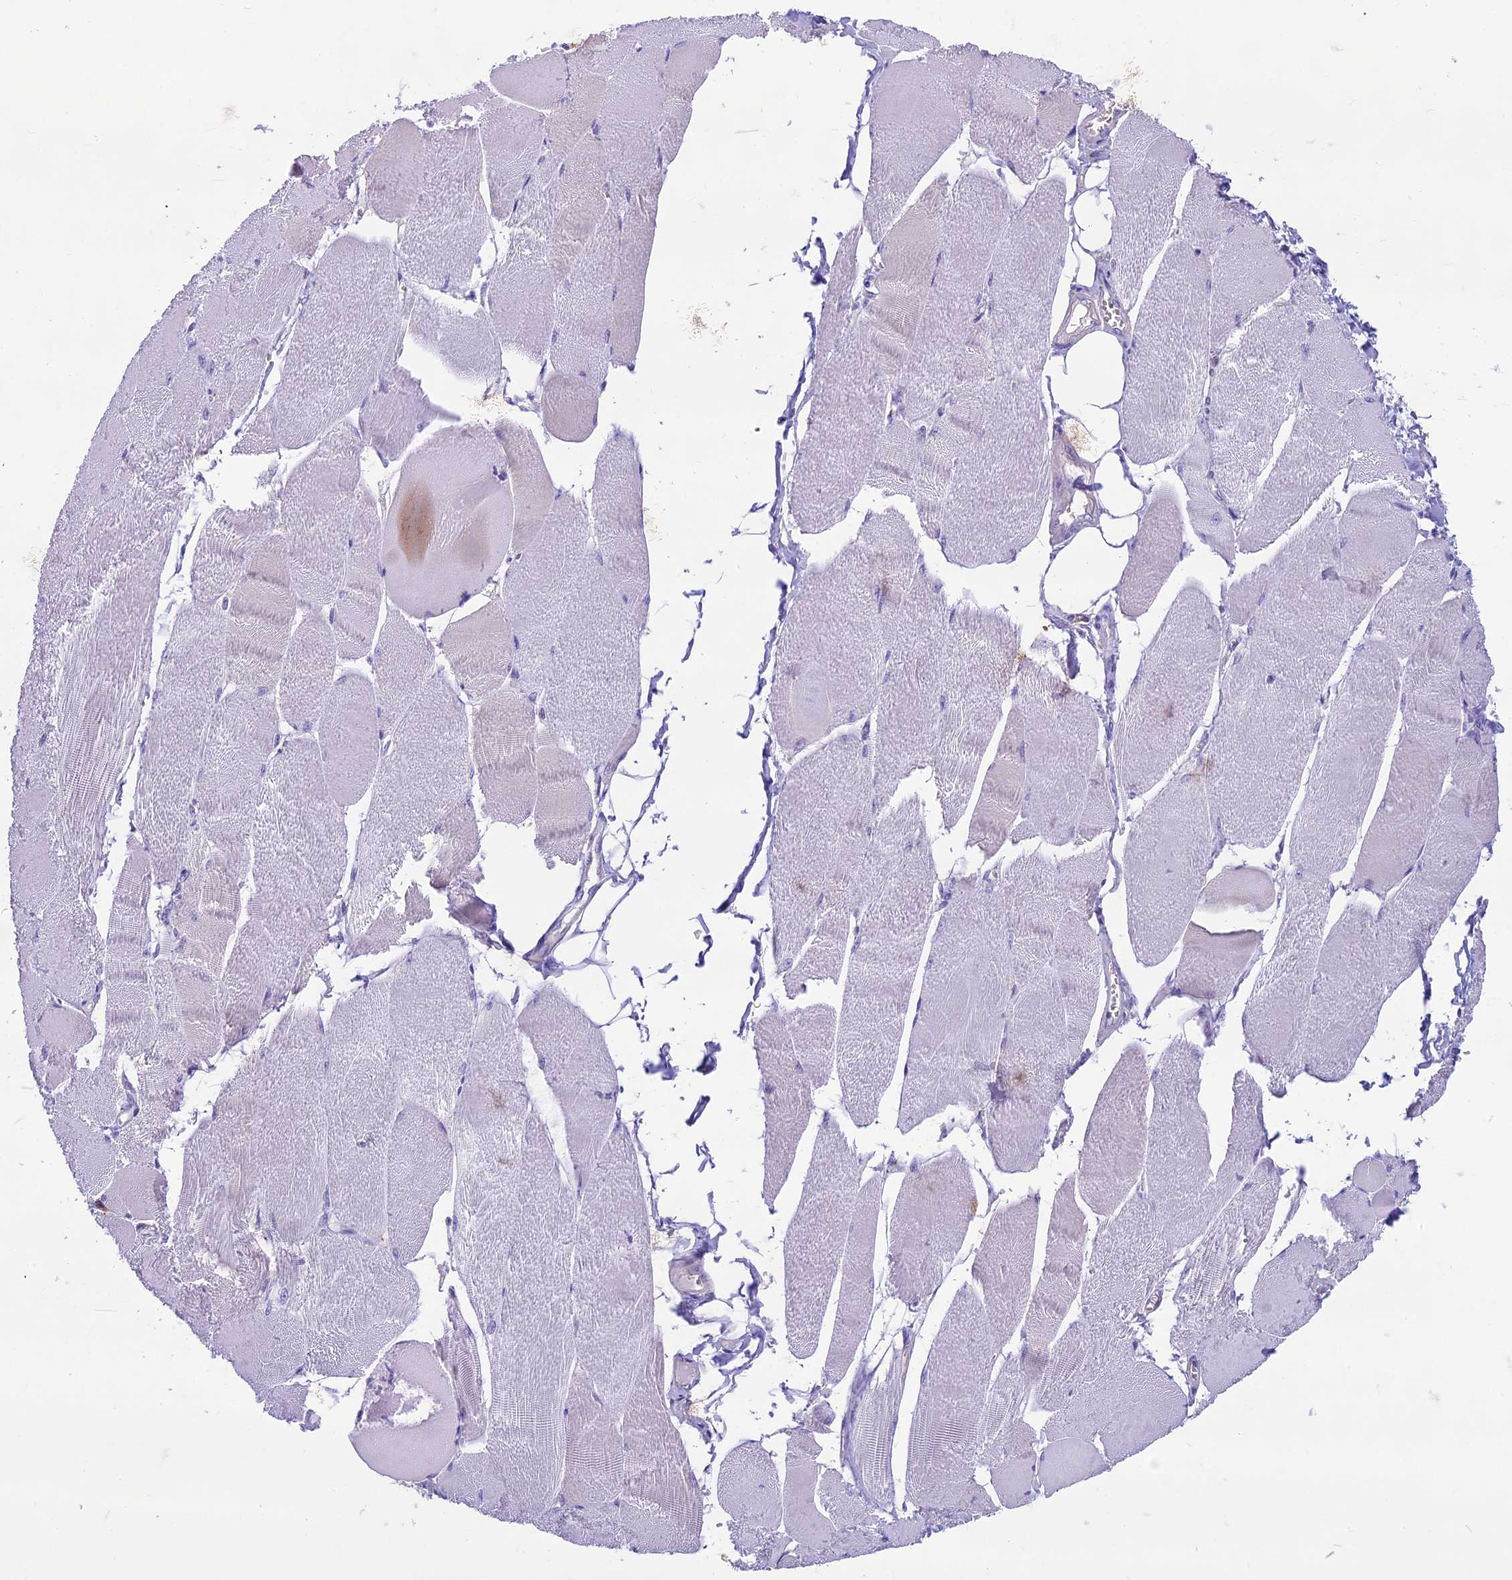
{"staining": {"intensity": "weak", "quantity": "<25%", "location": "cytoplasmic/membranous"}, "tissue": "skeletal muscle", "cell_type": "Myocytes", "image_type": "normal", "snomed": [{"axis": "morphology", "description": "Normal tissue, NOS"}, {"axis": "morphology", "description": "Basal cell carcinoma"}, {"axis": "topography", "description": "Skeletal muscle"}], "caption": "This micrograph is of unremarkable skeletal muscle stained with IHC to label a protein in brown with the nuclei are counter-stained blue. There is no expression in myocytes.", "gene": "CDAN1", "patient": {"sex": "female", "age": 64}}